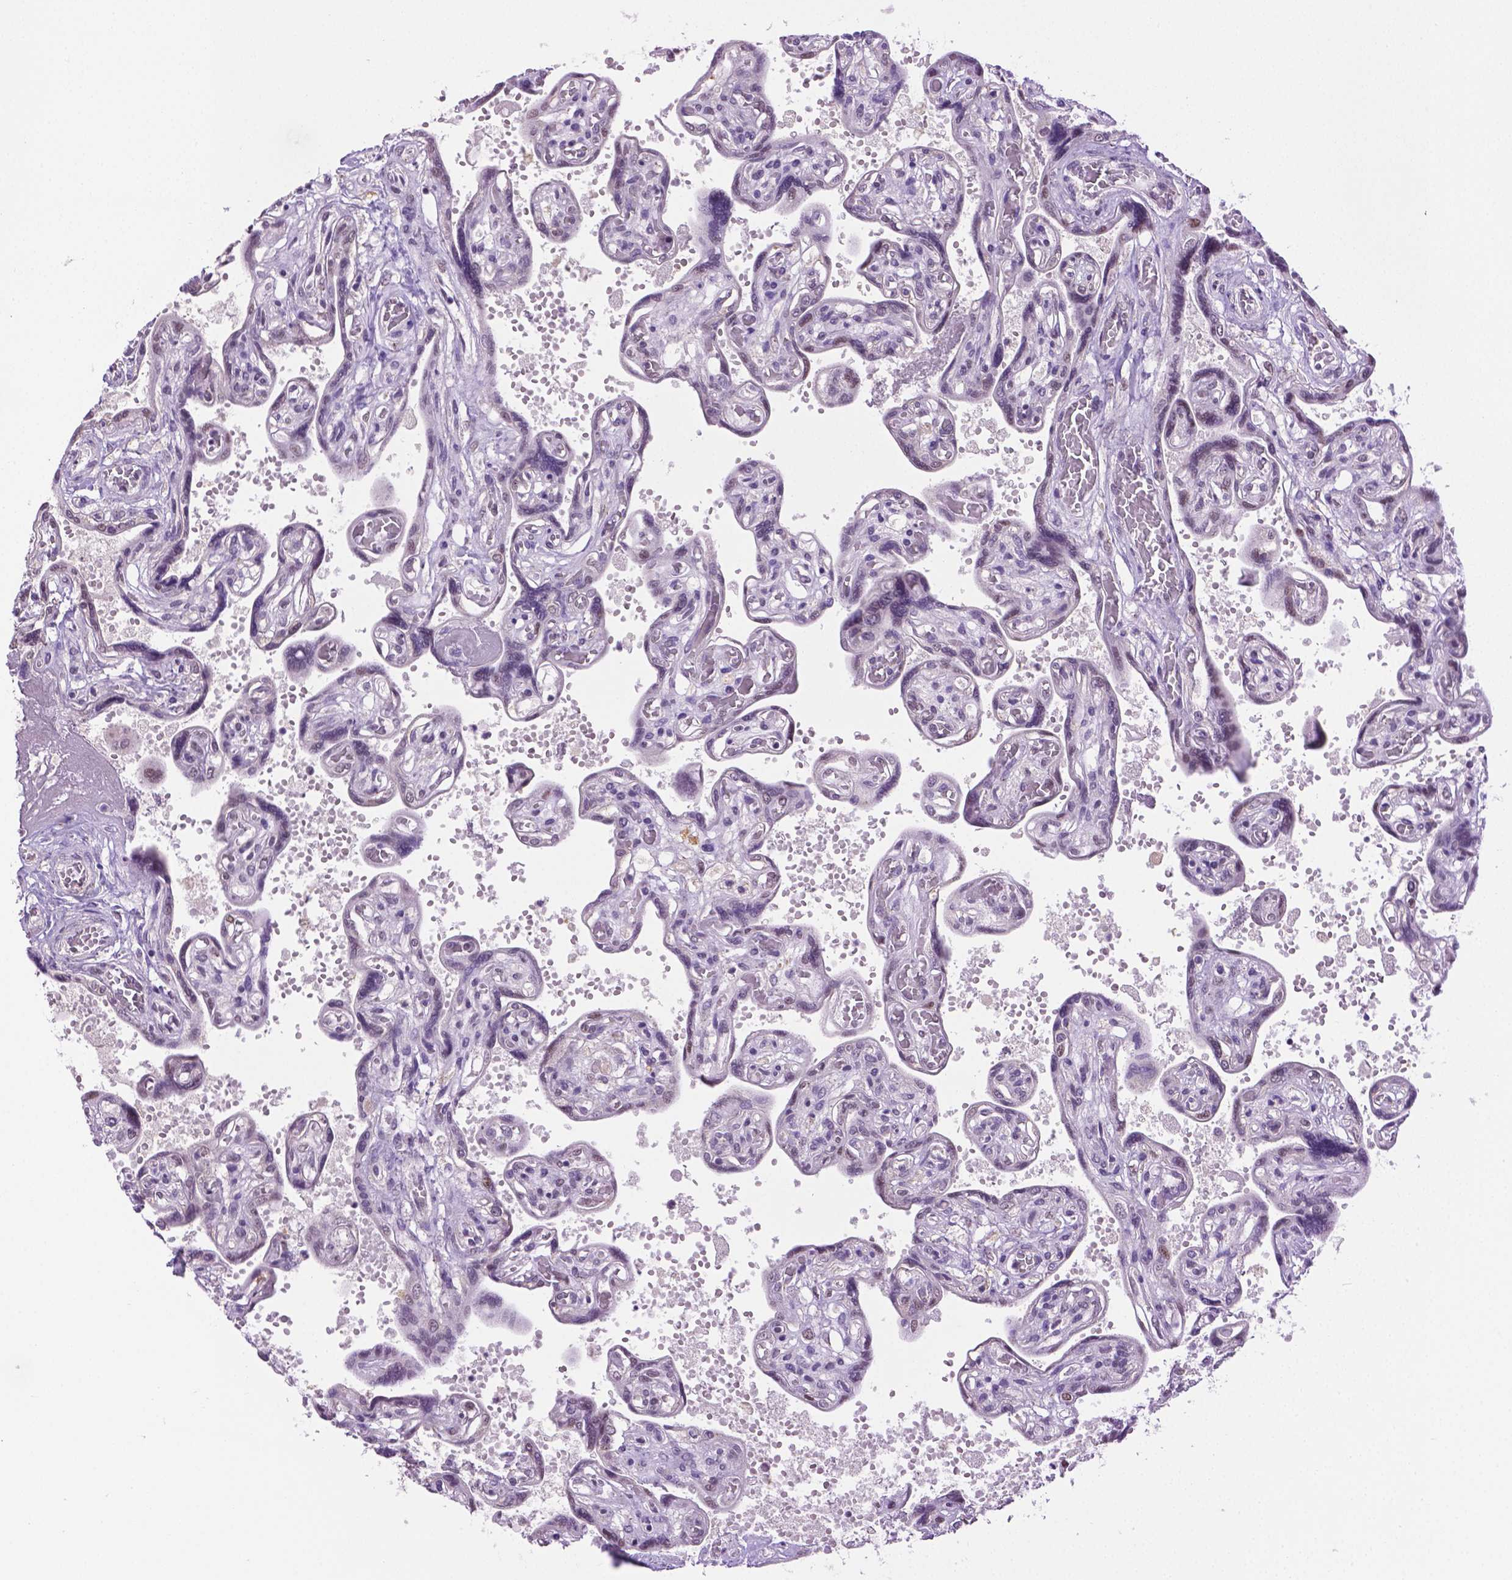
{"staining": {"intensity": "weak", "quantity": ">75%", "location": "nuclear"}, "tissue": "placenta", "cell_type": "Decidual cells", "image_type": "normal", "snomed": [{"axis": "morphology", "description": "Normal tissue, NOS"}, {"axis": "topography", "description": "Placenta"}], "caption": "Immunohistochemical staining of benign placenta exhibits weak nuclear protein positivity in about >75% of decidual cells.", "gene": "ABI2", "patient": {"sex": "female", "age": 32}}